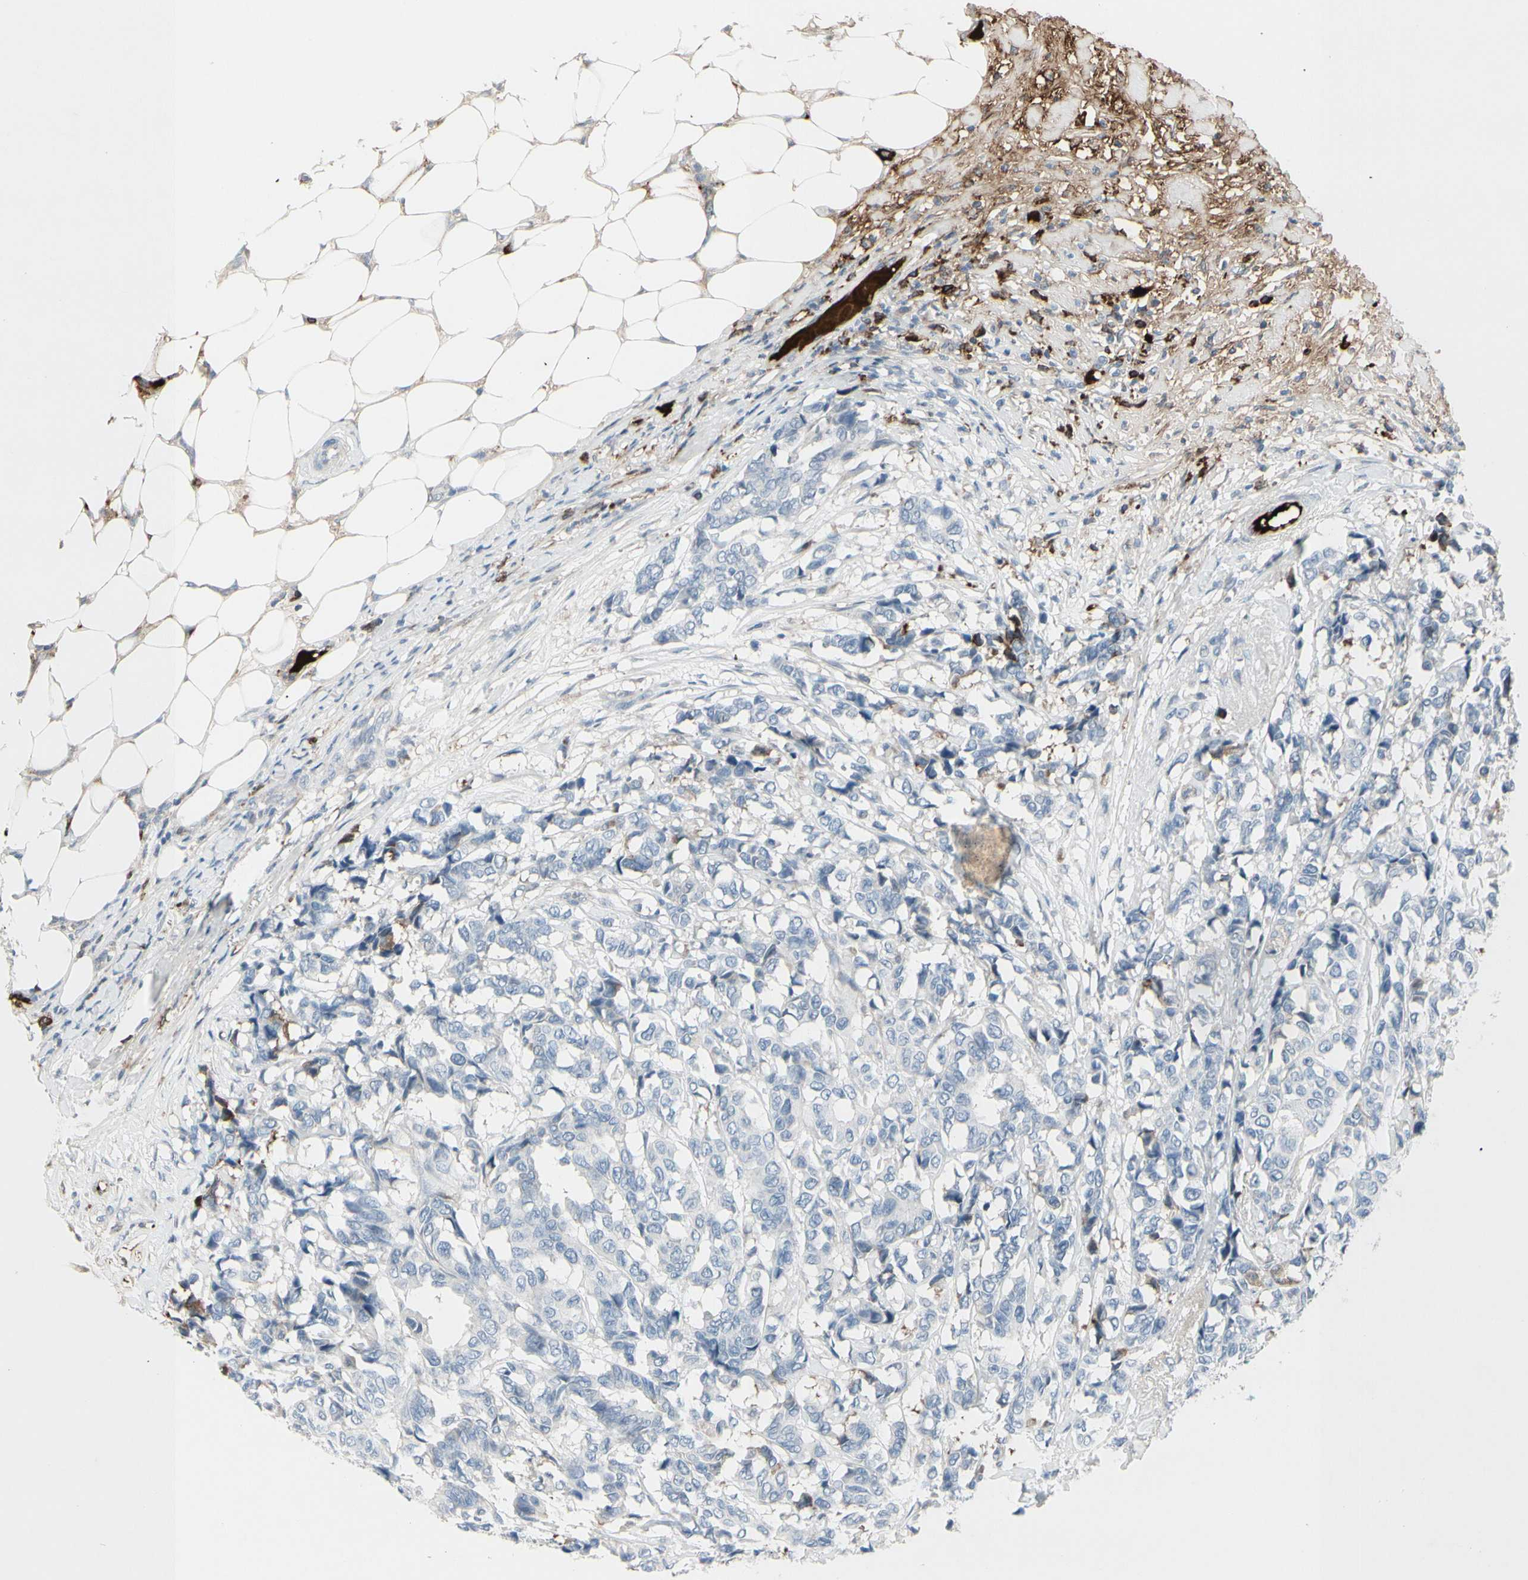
{"staining": {"intensity": "negative", "quantity": "none", "location": "none"}, "tissue": "breast cancer", "cell_type": "Tumor cells", "image_type": "cancer", "snomed": [{"axis": "morphology", "description": "Duct carcinoma"}, {"axis": "topography", "description": "Breast"}], "caption": "Immunohistochemical staining of breast cancer (infiltrating ductal carcinoma) displays no significant expression in tumor cells. (Immunohistochemistry, brightfield microscopy, high magnification).", "gene": "IGHG1", "patient": {"sex": "female", "age": 87}}